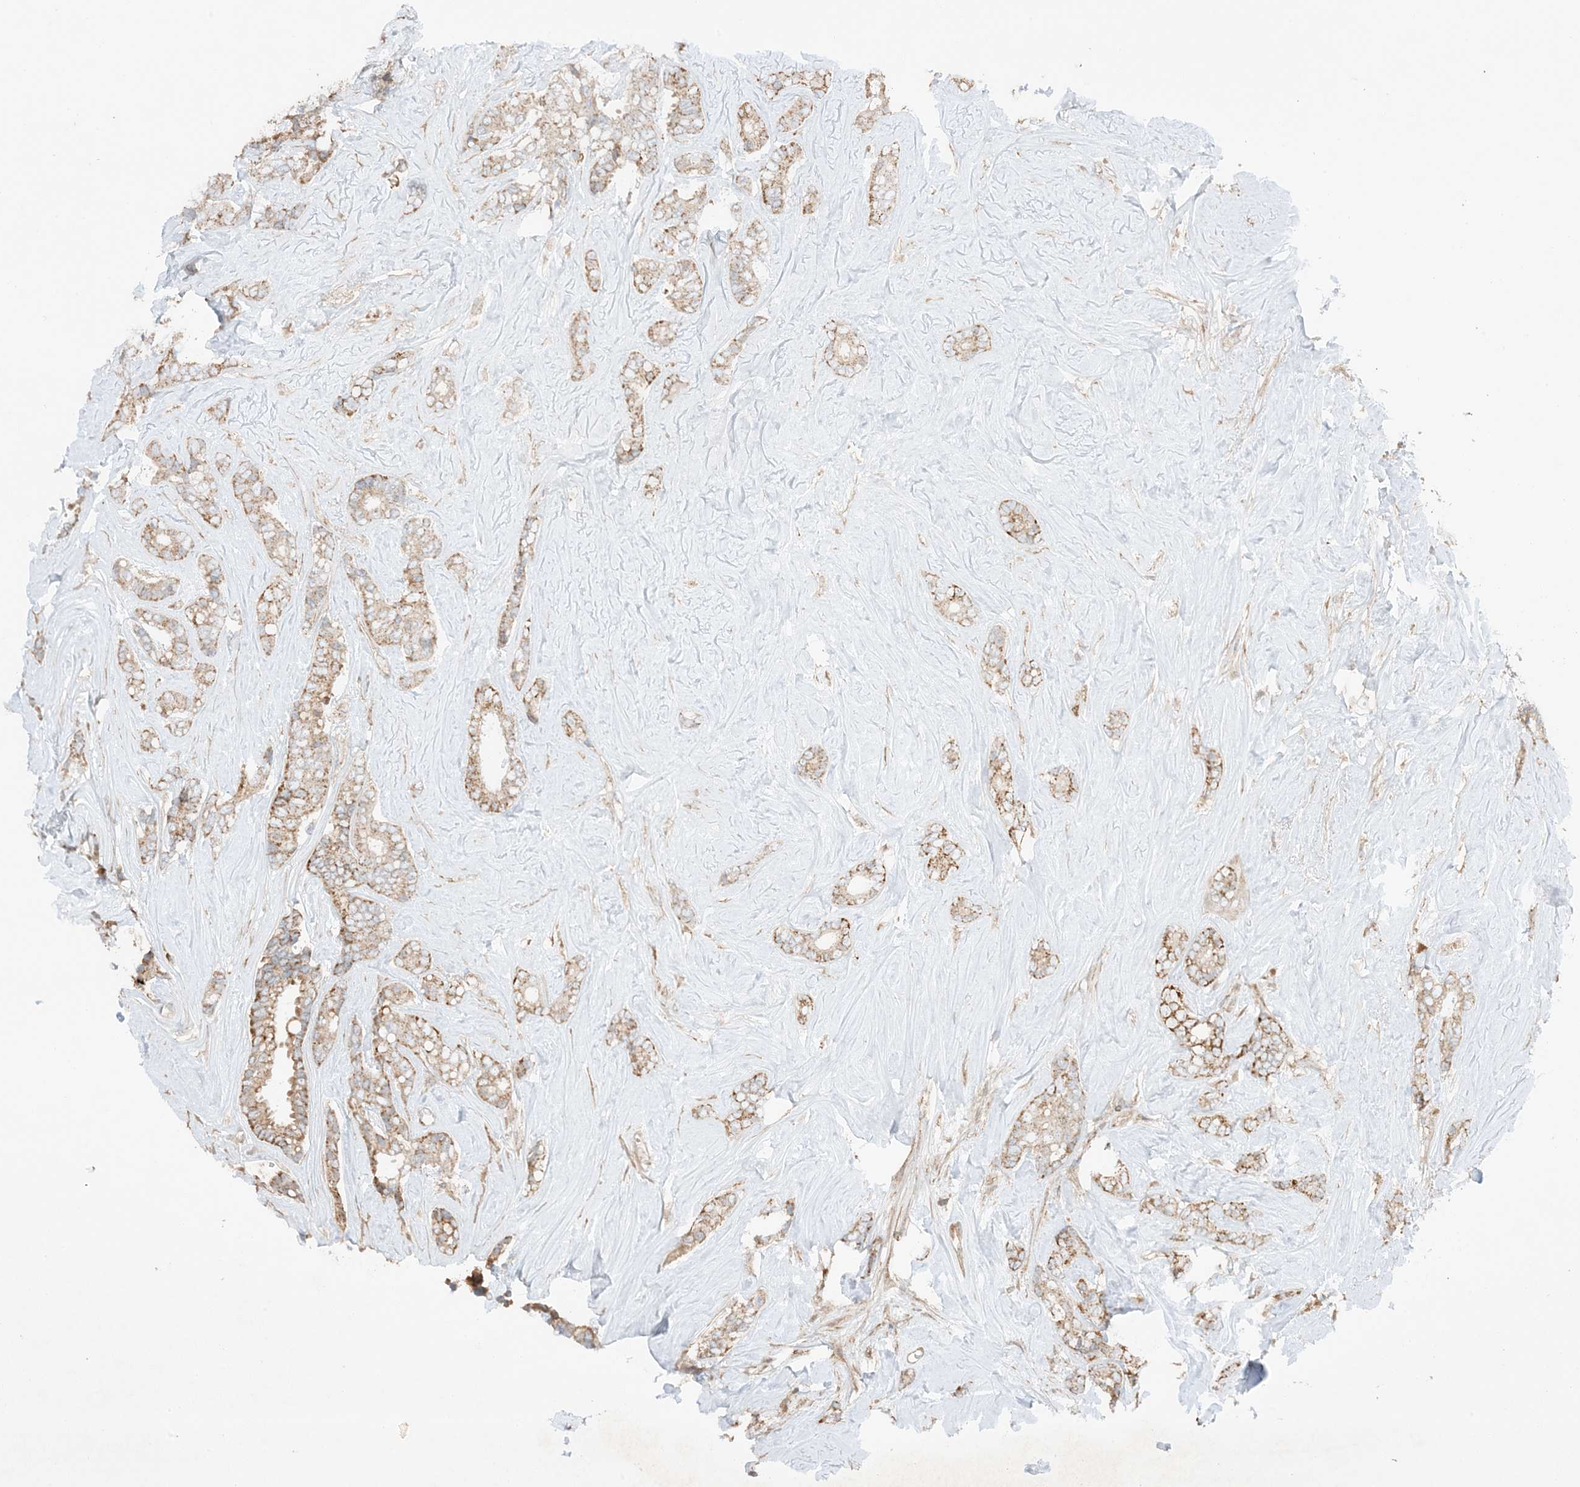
{"staining": {"intensity": "moderate", "quantity": "25%-75%", "location": "cytoplasmic/membranous"}, "tissue": "breast cancer", "cell_type": "Tumor cells", "image_type": "cancer", "snomed": [{"axis": "morphology", "description": "Duct carcinoma"}, {"axis": "topography", "description": "Breast"}], "caption": "Human infiltrating ductal carcinoma (breast) stained with a protein marker exhibits moderate staining in tumor cells.", "gene": "SLC25A12", "patient": {"sex": "female", "age": 40}}